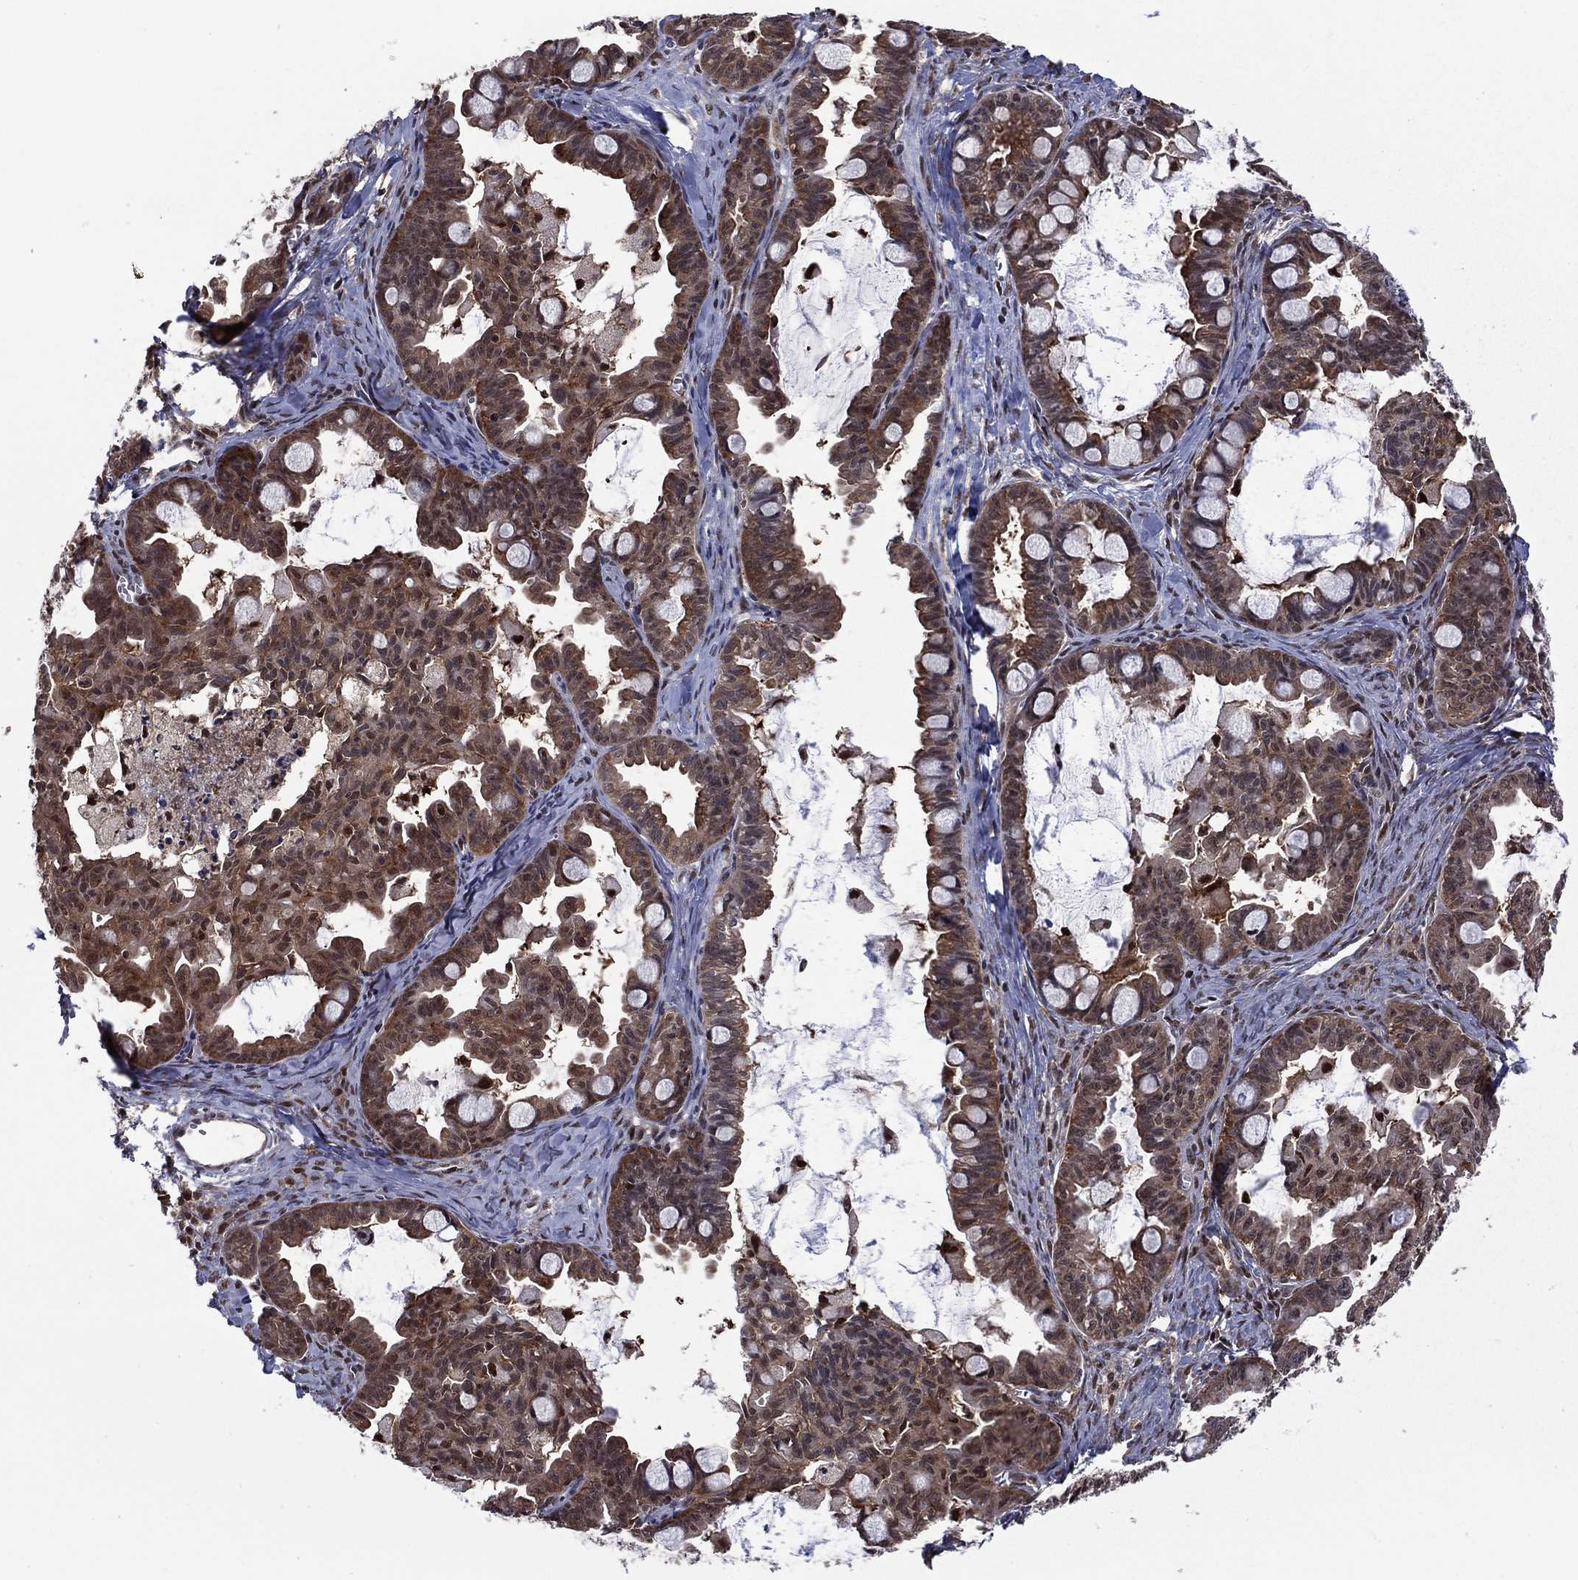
{"staining": {"intensity": "moderate", "quantity": "<25%", "location": "cytoplasmic/membranous,nuclear"}, "tissue": "ovarian cancer", "cell_type": "Tumor cells", "image_type": "cancer", "snomed": [{"axis": "morphology", "description": "Cystadenocarcinoma, mucinous, NOS"}, {"axis": "topography", "description": "Ovary"}], "caption": "Immunohistochemical staining of ovarian cancer displays low levels of moderate cytoplasmic/membranous and nuclear protein positivity in approximately <25% of tumor cells.", "gene": "PSMD2", "patient": {"sex": "female", "age": 63}}